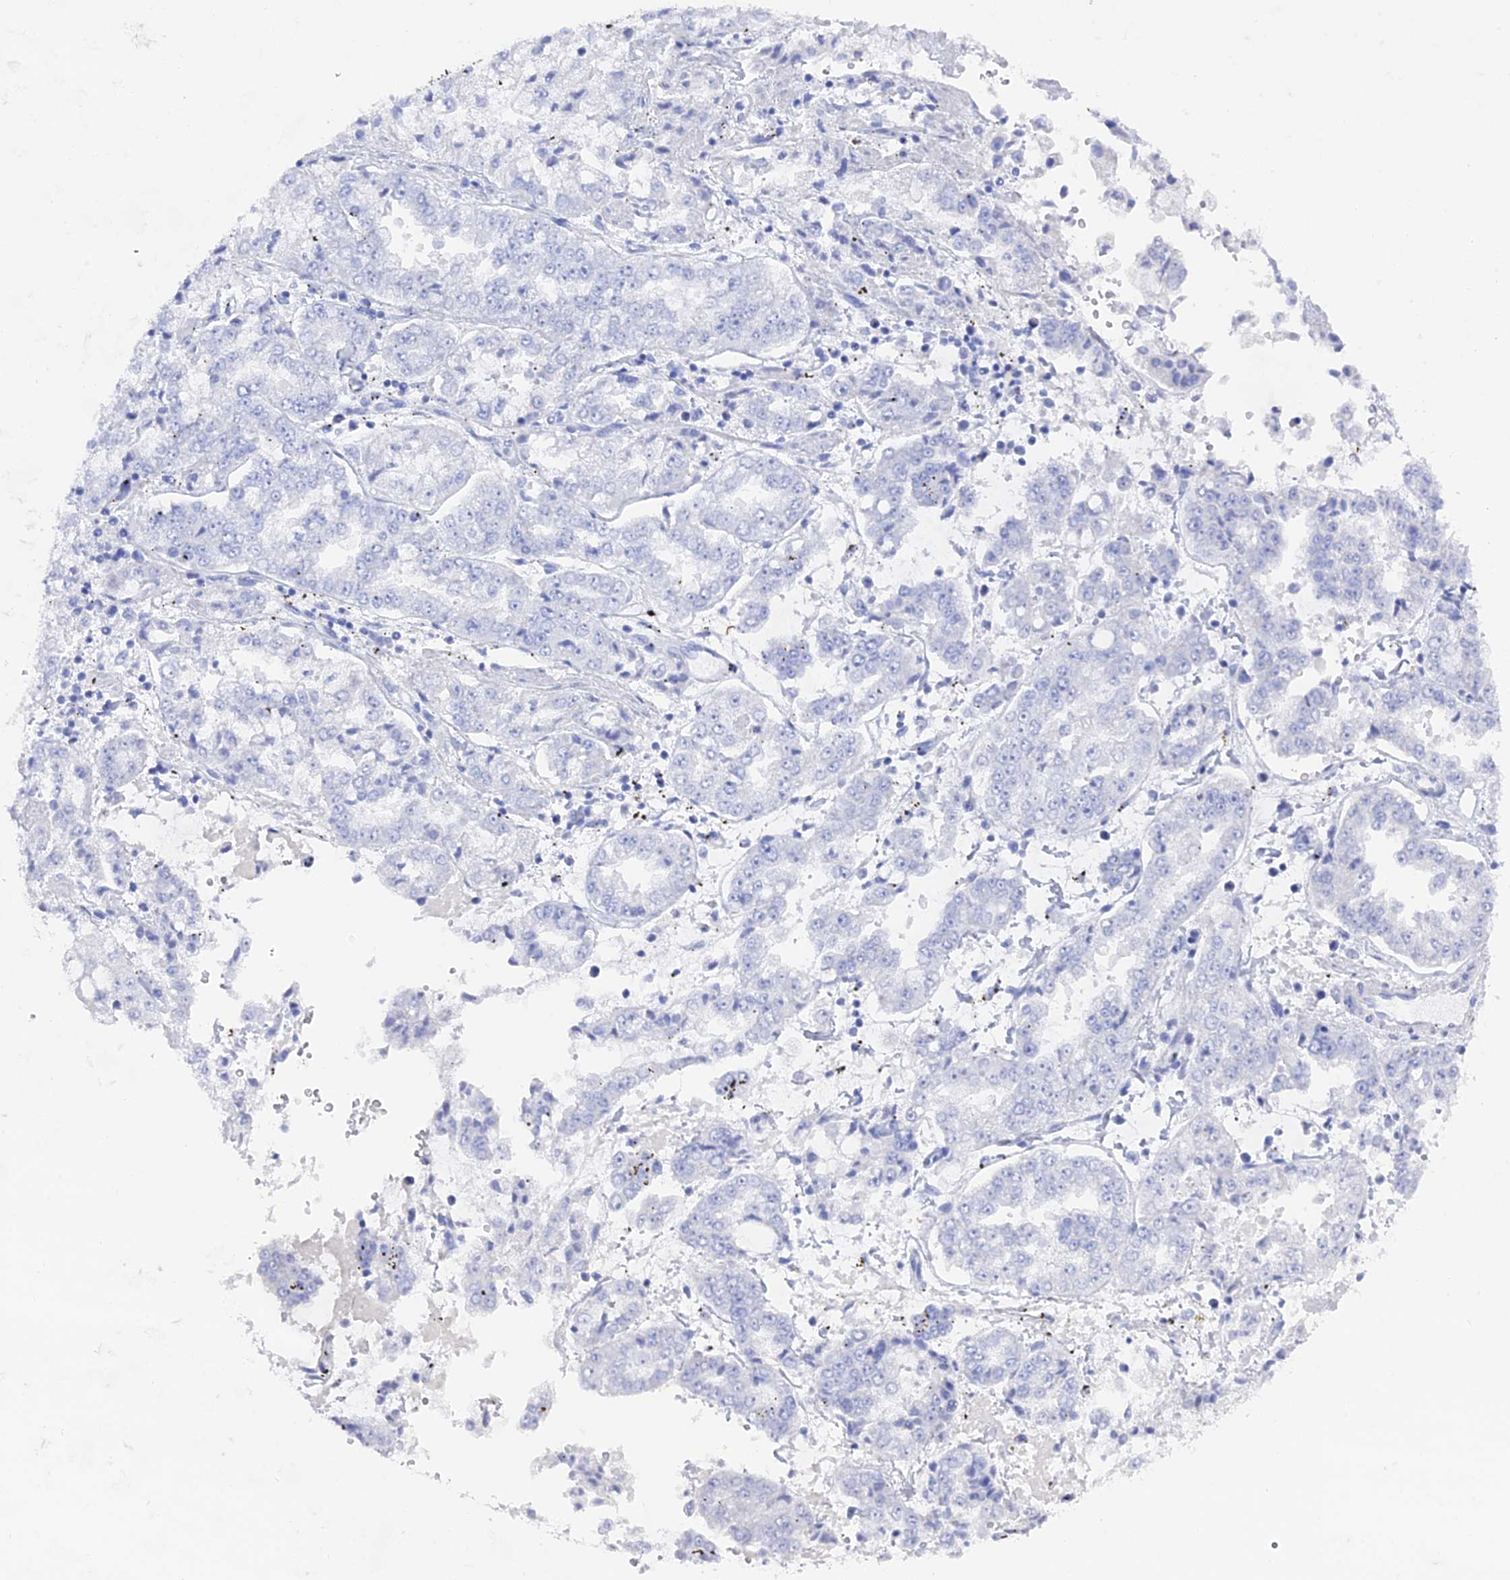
{"staining": {"intensity": "negative", "quantity": "none", "location": "none"}, "tissue": "stomach cancer", "cell_type": "Tumor cells", "image_type": "cancer", "snomed": [{"axis": "morphology", "description": "Adenocarcinoma, NOS"}, {"axis": "topography", "description": "Stomach"}], "caption": "Tumor cells show no significant protein positivity in stomach cancer.", "gene": "ENPP3", "patient": {"sex": "male", "age": 76}}